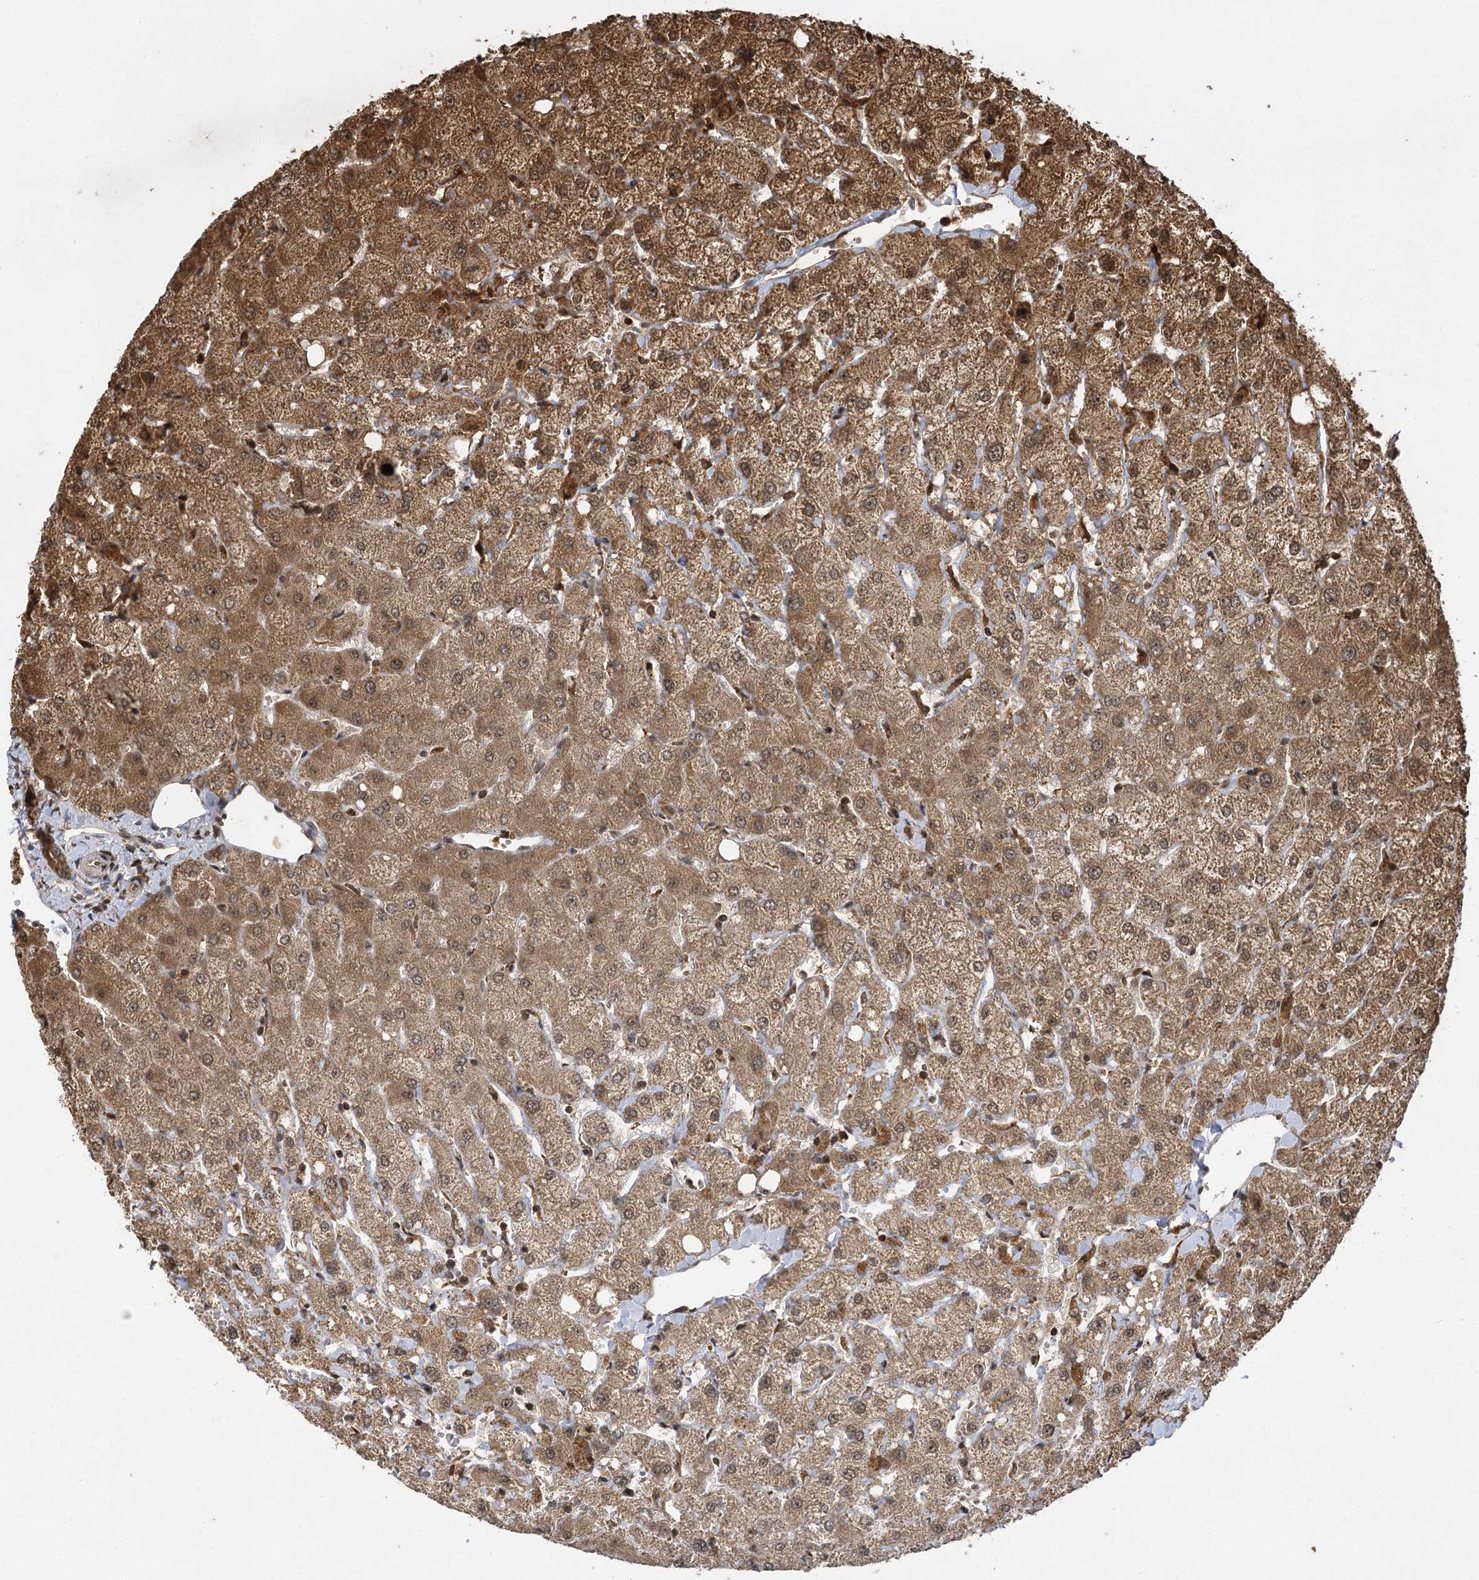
{"staining": {"intensity": "moderate", "quantity": ">75%", "location": "cytoplasmic/membranous"}, "tissue": "liver", "cell_type": "Cholangiocytes", "image_type": "normal", "snomed": [{"axis": "morphology", "description": "Normal tissue, NOS"}, {"axis": "topography", "description": "Liver"}], "caption": "Immunohistochemical staining of unremarkable liver demonstrates medium levels of moderate cytoplasmic/membranous staining in approximately >75% of cholangiocytes.", "gene": "IL11RA", "patient": {"sex": "female", "age": 54}}